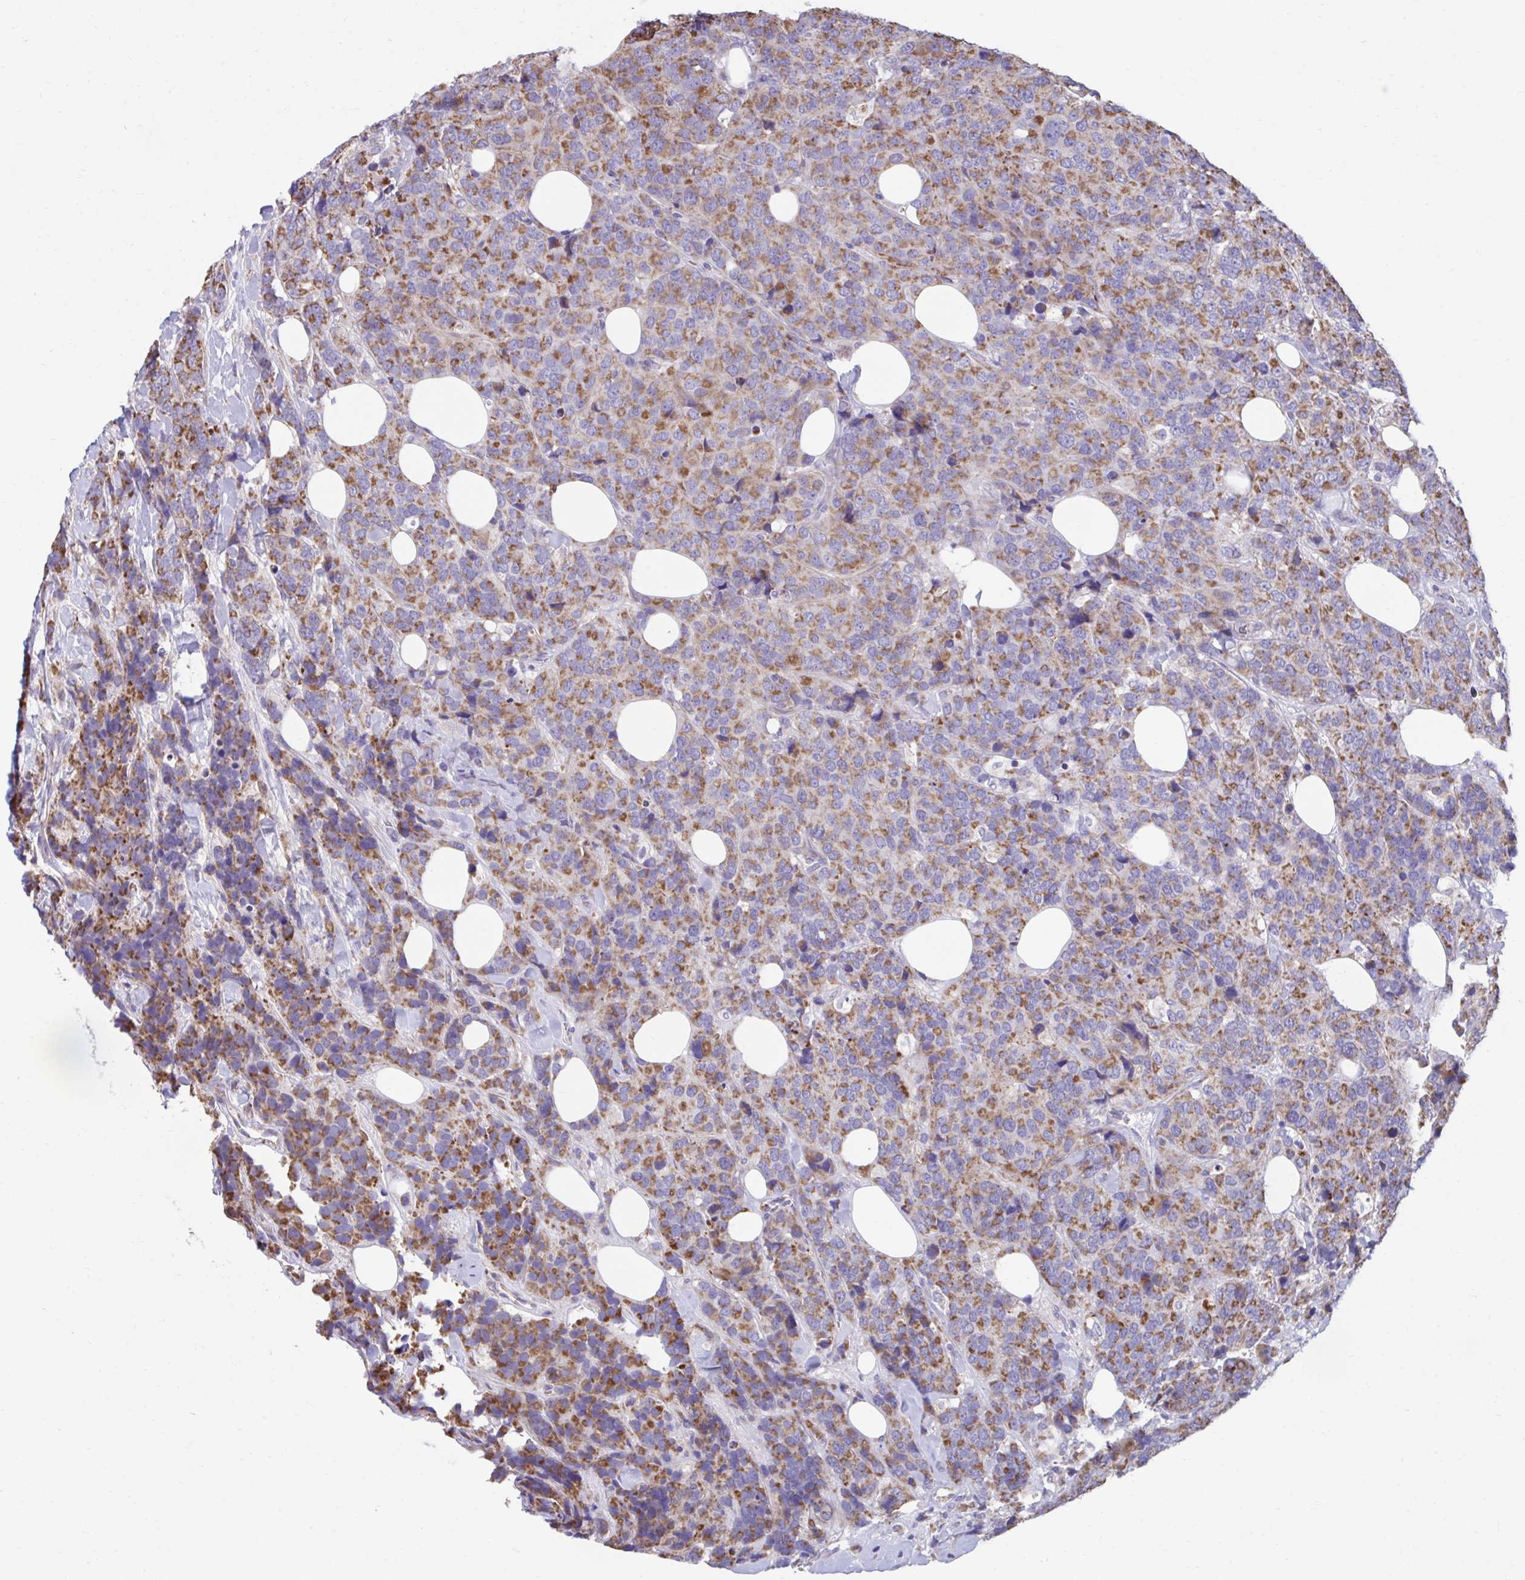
{"staining": {"intensity": "moderate", "quantity": ">75%", "location": "cytoplasmic/membranous"}, "tissue": "breast cancer", "cell_type": "Tumor cells", "image_type": "cancer", "snomed": [{"axis": "morphology", "description": "Lobular carcinoma"}, {"axis": "topography", "description": "Breast"}], "caption": "The image exhibits staining of breast lobular carcinoma, revealing moderate cytoplasmic/membranous protein positivity (brown color) within tumor cells. The staining was performed using DAB to visualize the protein expression in brown, while the nuclei were stained in blue with hematoxylin (Magnification: 20x).", "gene": "LINGO4", "patient": {"sex": "female", "age": 59}}